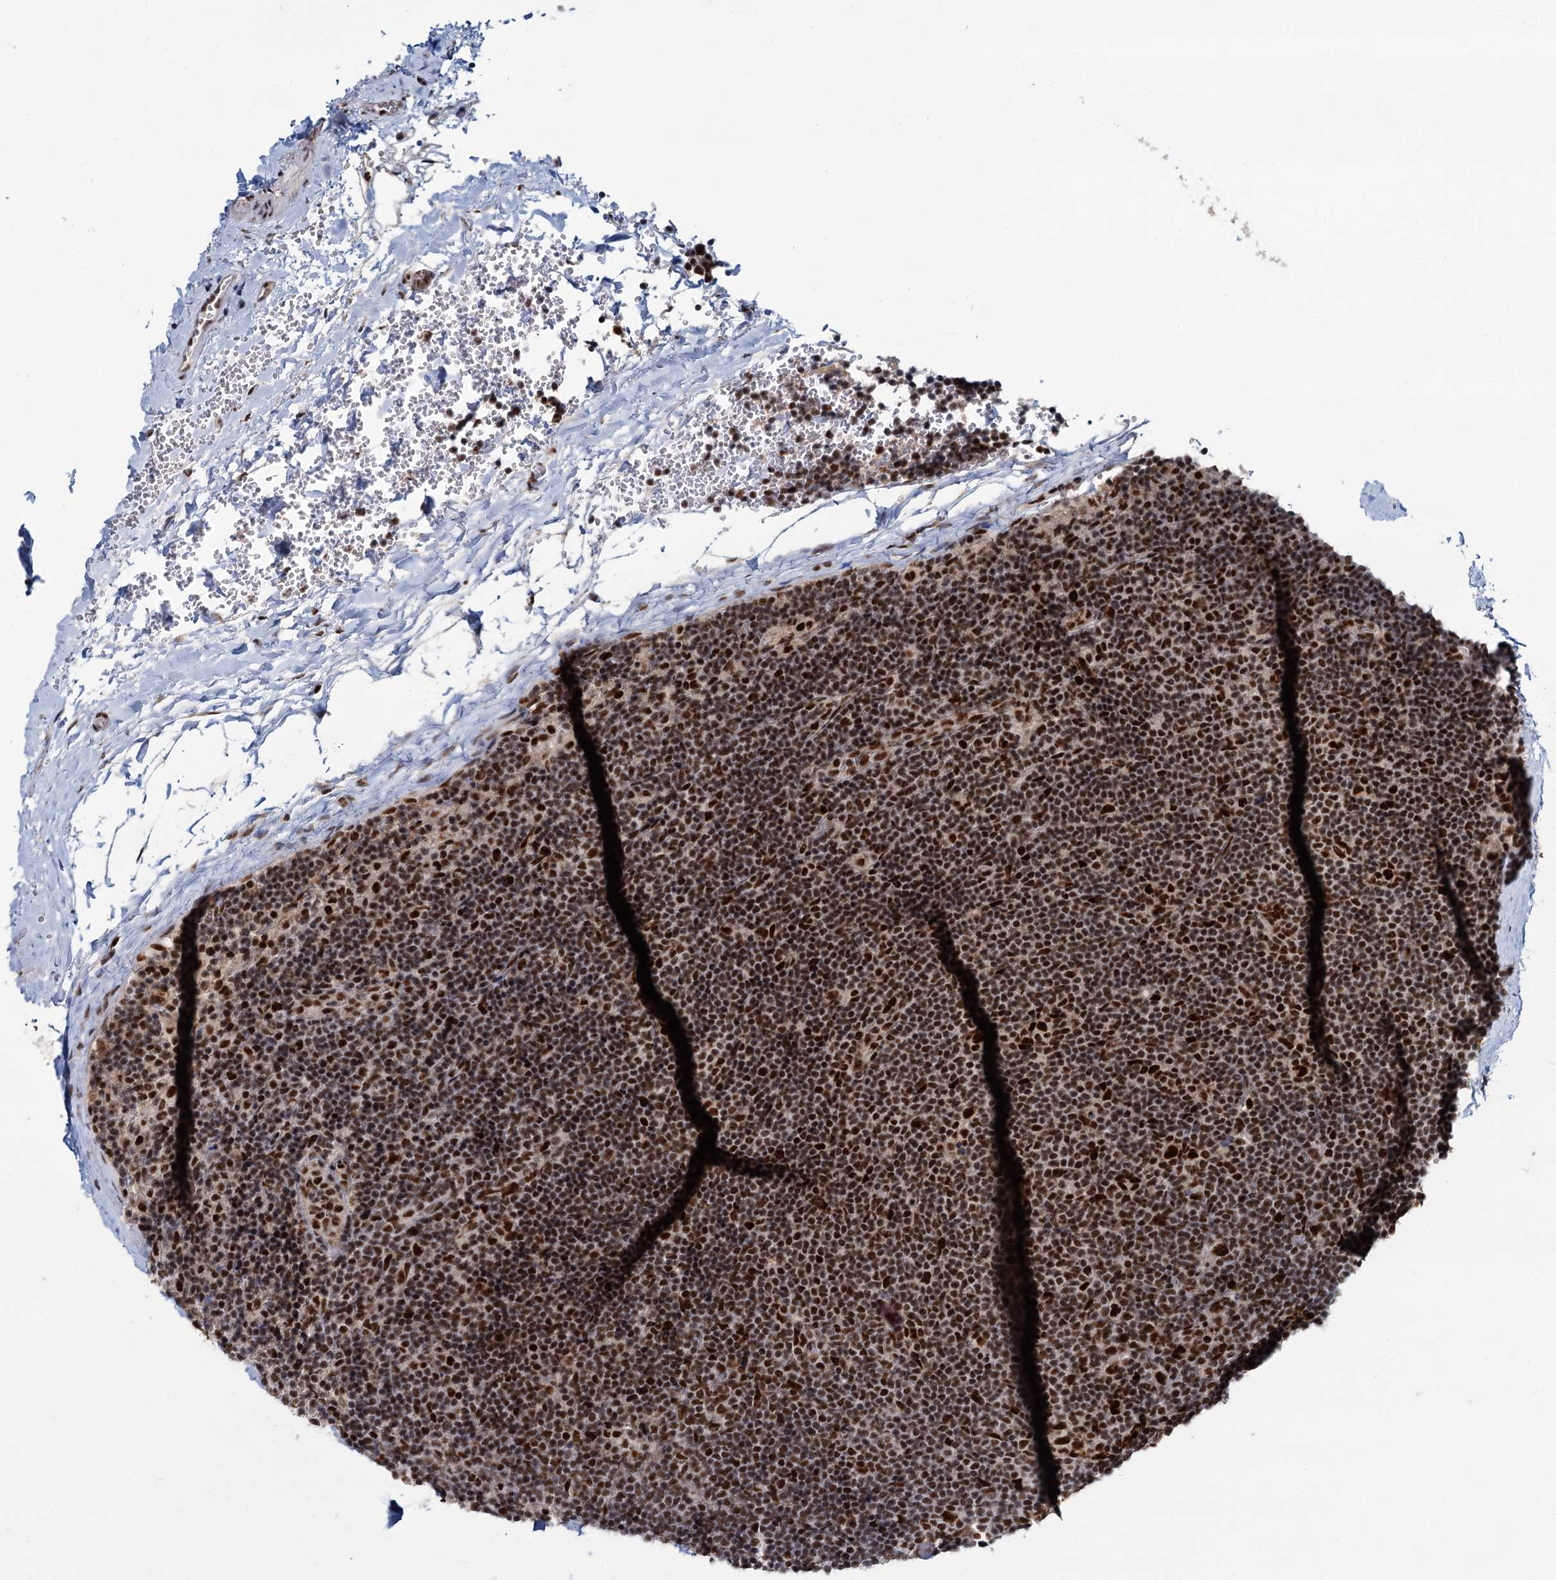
{"staining": {"intensity": "strong", "quantity": ">75%", "location": "nuclear"}, "tissue": "lymphoma", "cell_type": "Tumor cells", "image_type": "cancer", "snomed": [{"axis": "morphology", "description": "Hodgkin's disease, NOS"}, {"axis": "topography", "description": "Lymph node"}], "caption": "IHC image of lymphoma stained for a protein (brown), which demonstrates high levels of strong nuclear expression in about >75% of tumor cells.", "gene": "WBP4", "patient": {"sex": "female", "age": 57}}